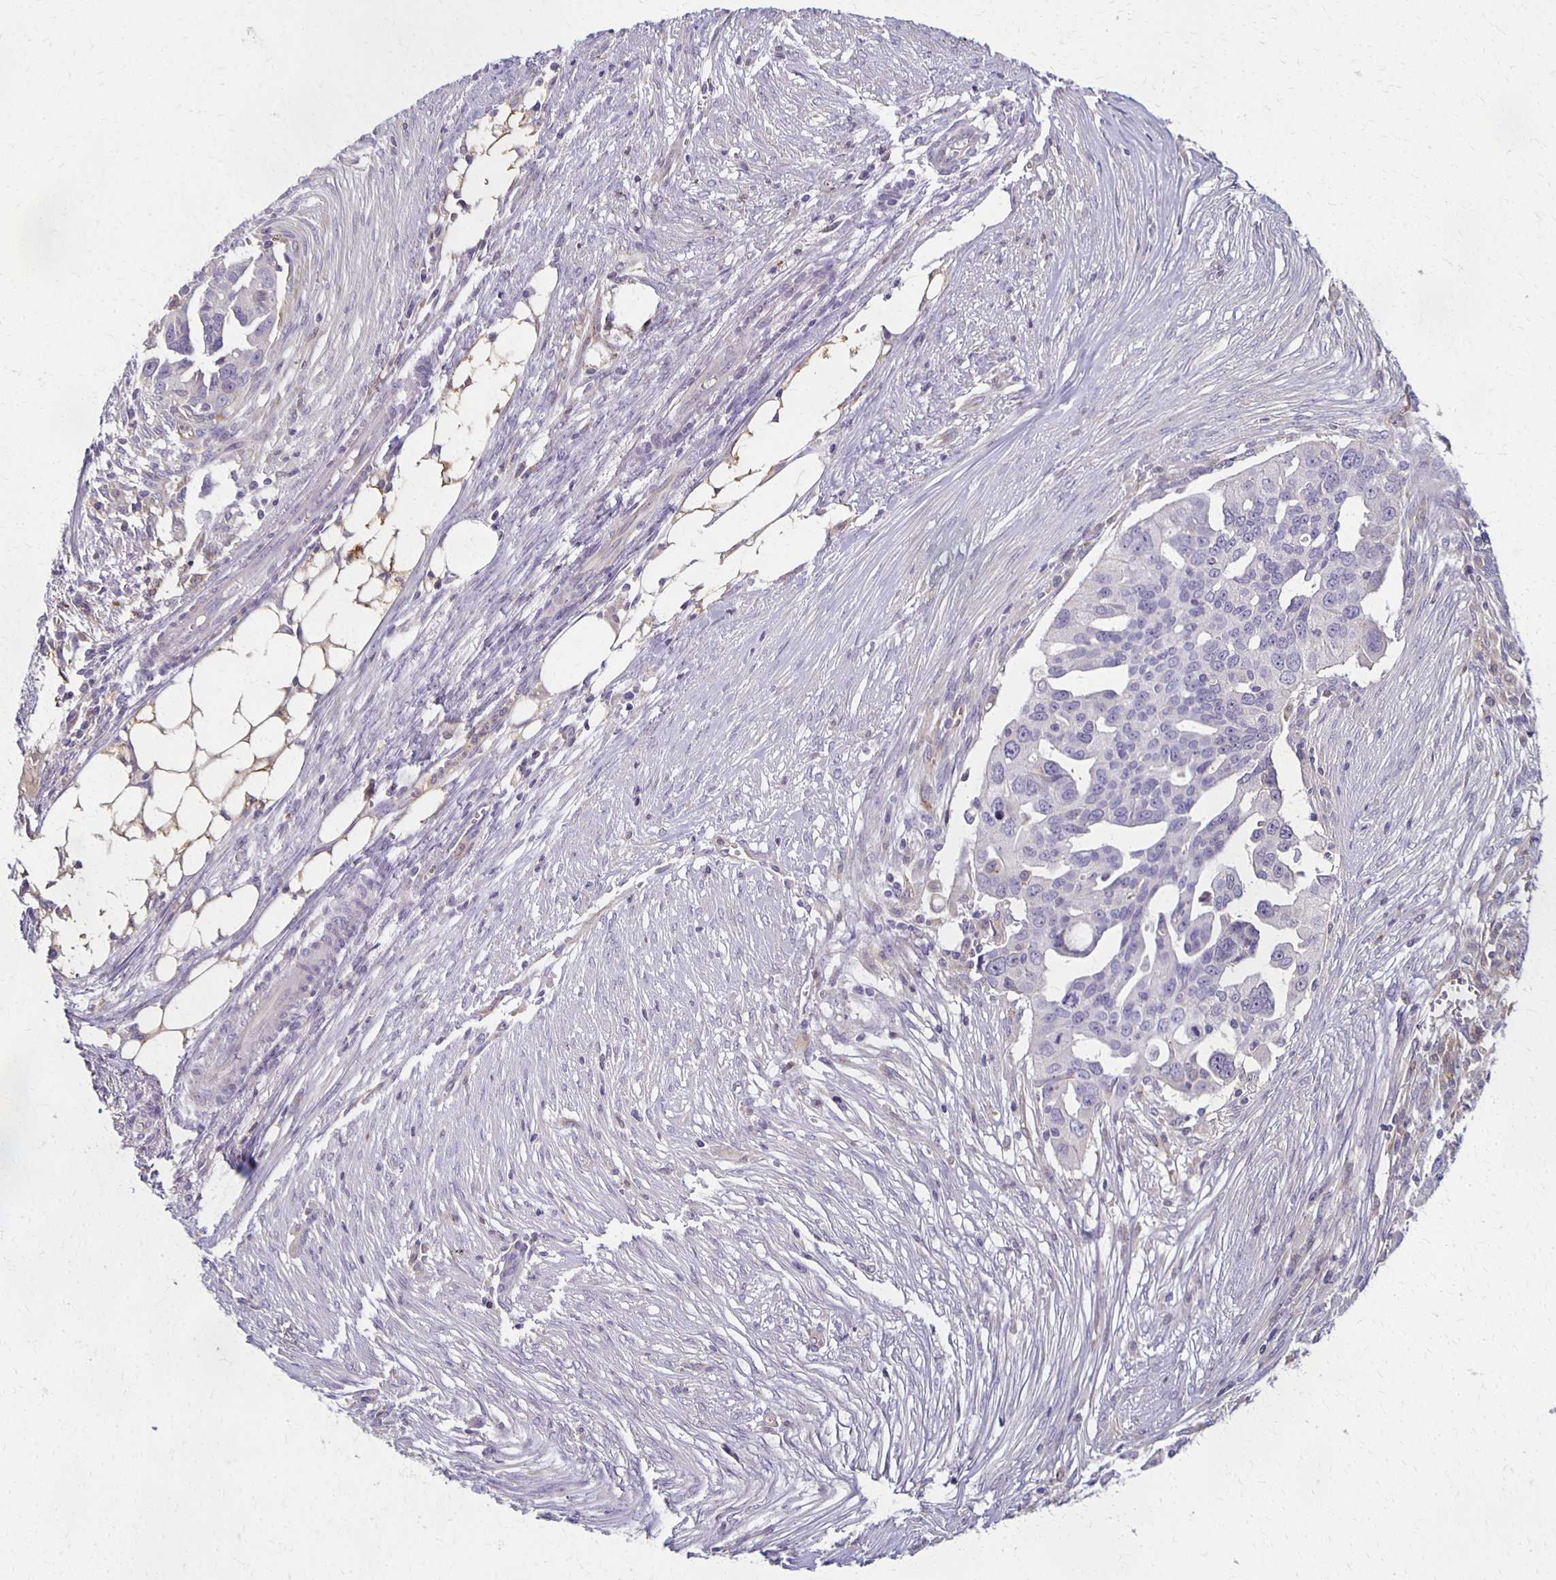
{"staining": {"intensity": "negative", "quantity": "none", "location": "none"}, "tissue": "ovarian cancer", "cell_type": "Tumor cells", "image_type": "cancer", "snomed": [{"axis": "morphology", "description": "Carcinoma, endometroid"}, {"axis": "morphology", "description": "Cystadenocarcinoma, serous, NOS"}, {"axis": "topography", "description": "Ovary"}], "caption": "Photomicrograph shows no significant protein expression in tumor cells of ovarian cancer.", "gene": "GPX4", "patient": {"sex": "female", "age": 45}}